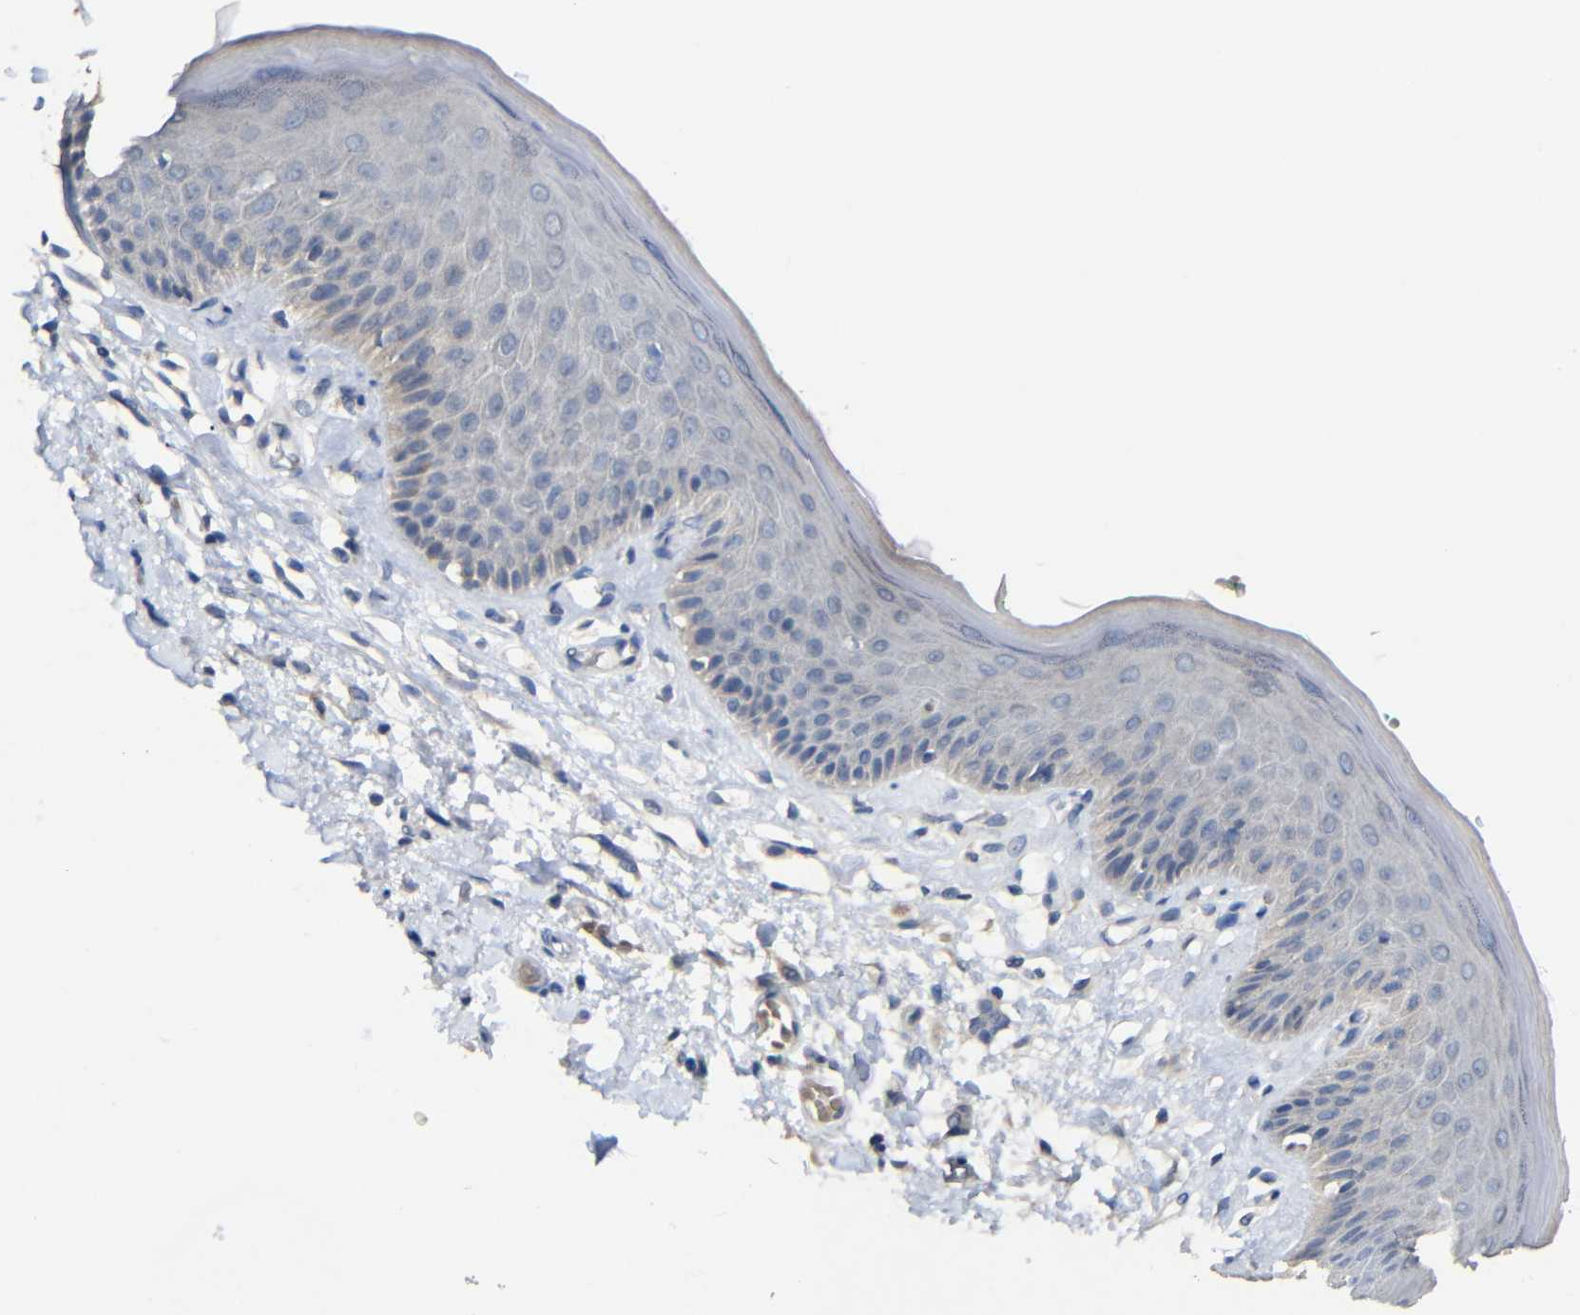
{"staining": {"intensity": "weak", "quantity": "<25%", "location": "cytoplasmic/membranous"}, "tissue": "skin", "cell_type": "Epidermal cells", "image_type": "normal", "snomed": [{"axis": "morphology", "description": "Normal tissue, NOS"}, {"axis": "topography", "description": "Vulva"}], "caption": "Skin stained for a protein using IHC displays no expression epidermal cells.", "gene": "HNF1A", "patient": {"sex": "female", "age": 73}}